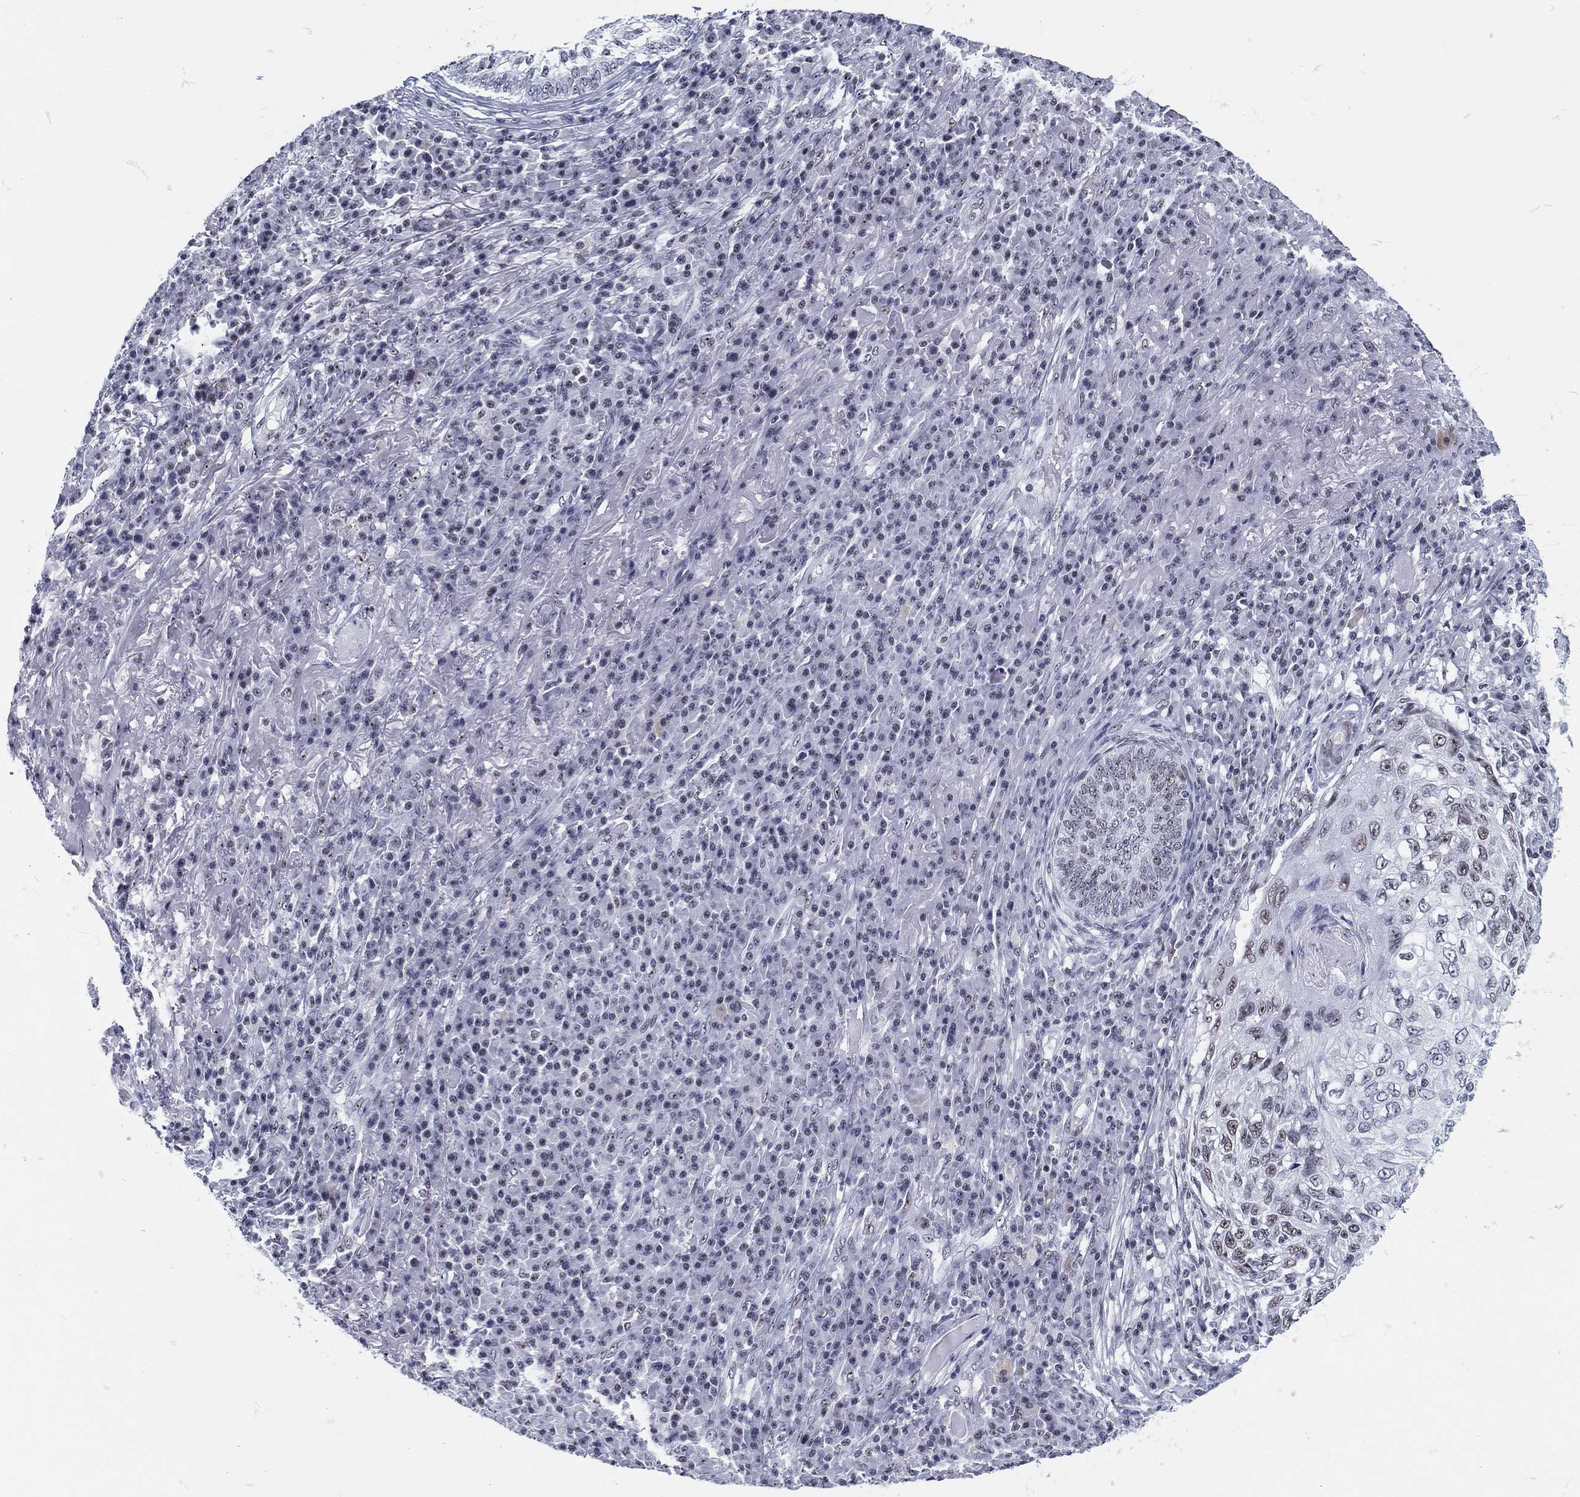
{"staining": {"intensity": "moderate", "quantity": "<25%", "location": "nuclear"}, "tissue": "skin cancer", "cell_type": "Tumor cells", "image_type": "cancer", "snomed": [{"axis": "morphology", "description": "Squamous cell carcinoma, NOS"}, {"axis": "topography", "description": "Skin"}], "caption": "Moderate nuclear protein staining is identified in about <25% of tumor cells in skin squamous cell carcinoma.", "gene": "MAPK8IP1", "patient": {"sex": "male", "age": 92}}